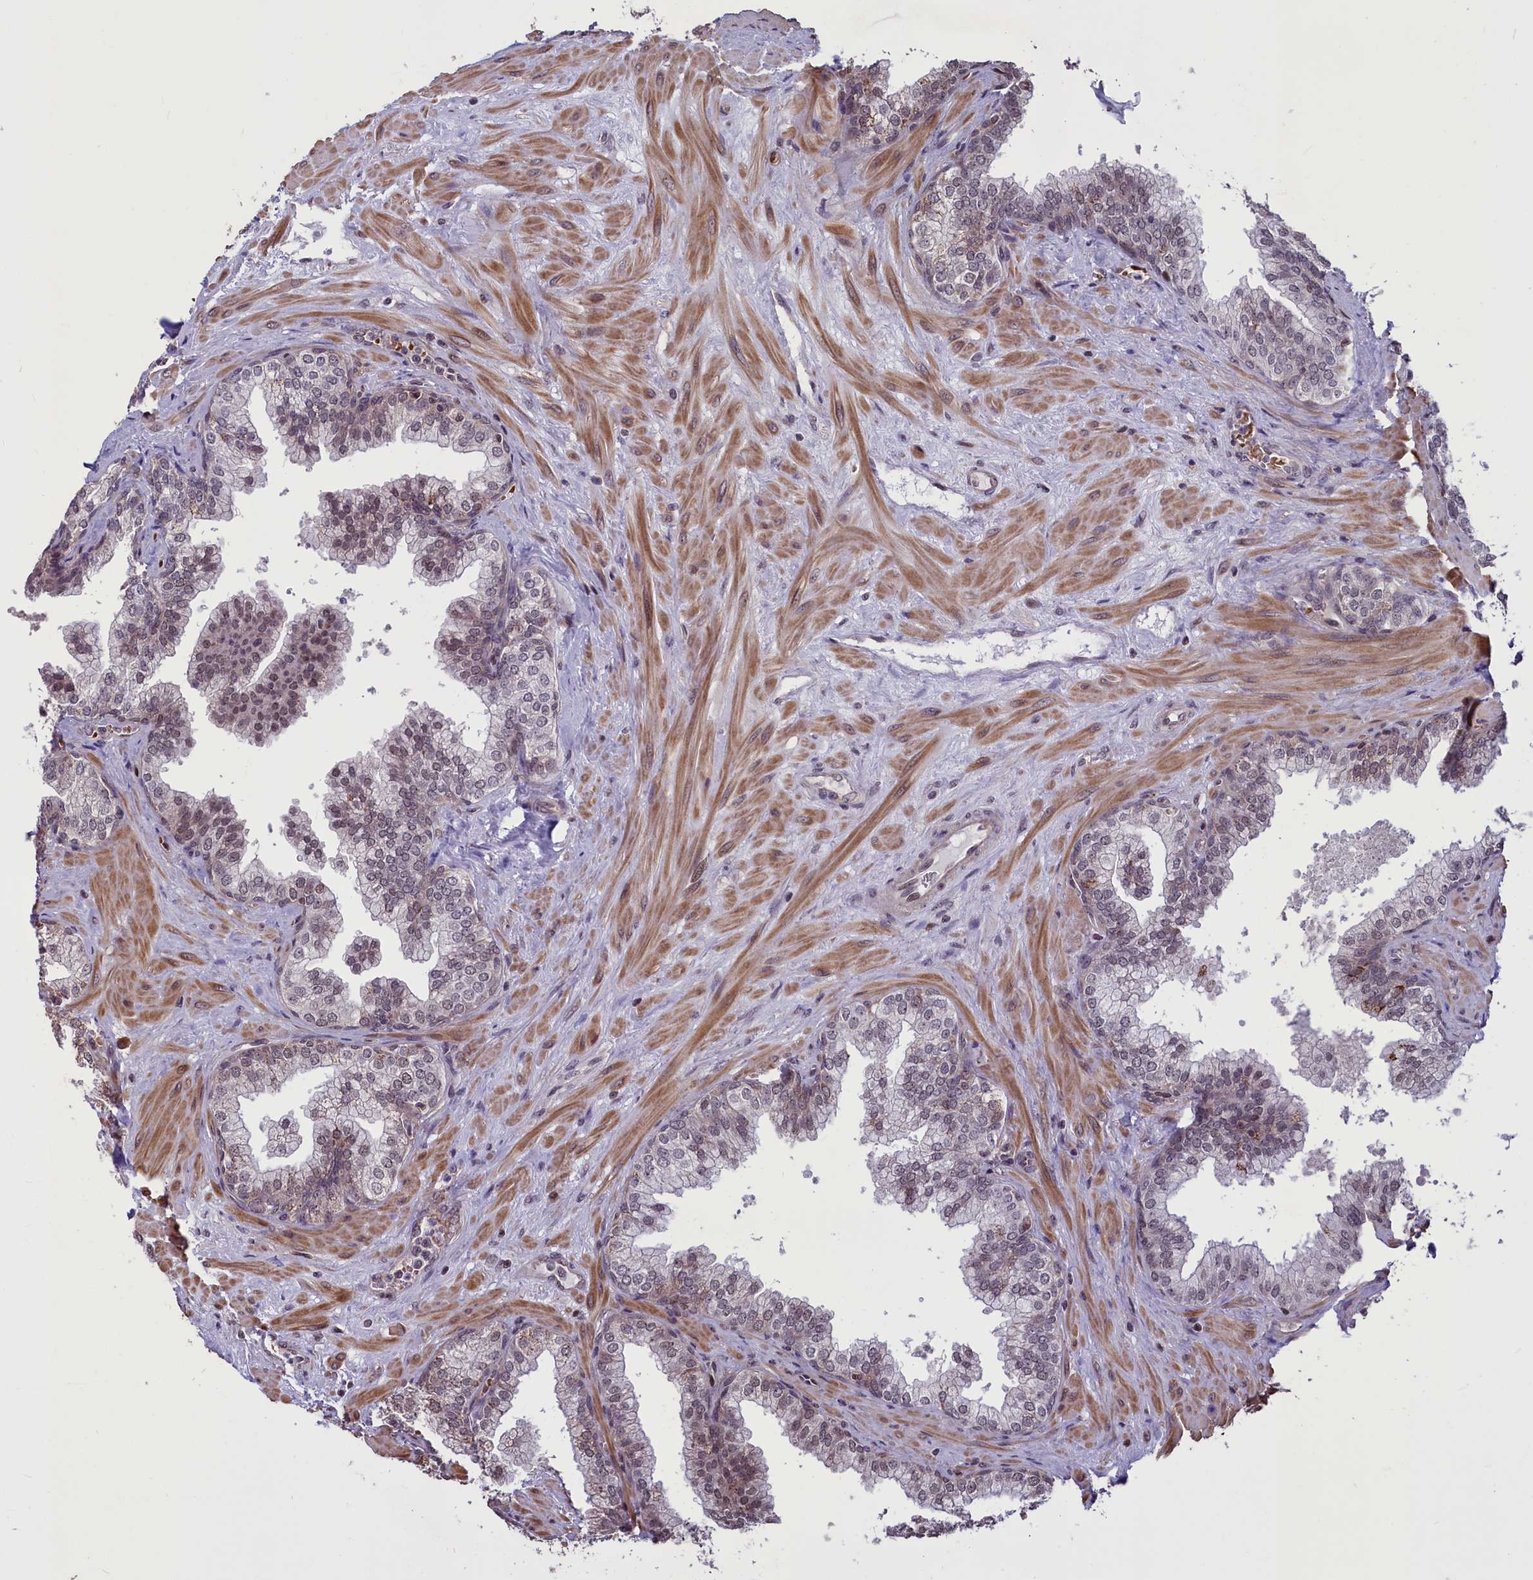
{"staining": {"intensity": "weak", "quantity": "25%-75%", "location": "cytoplasmic/membranous,nuclear"}, "tissue": "prostate", "cell_type": "Glandular cells", "image_type": "normal", "snomed": [{"axis": "morphology", "description": "Normal tissue, NOS"}, {"axis": "topography", "description": "Prostate"}], "caption": "This histopathology image shows immunohistochemistry staining of unremarkable human prostate, with low weak cytoplasmic/membranous,nuclear staining in approximately 25%-75% of glandular cells.", "gene": "SHFL", "patient": {"sex": "male", "age": 60}}